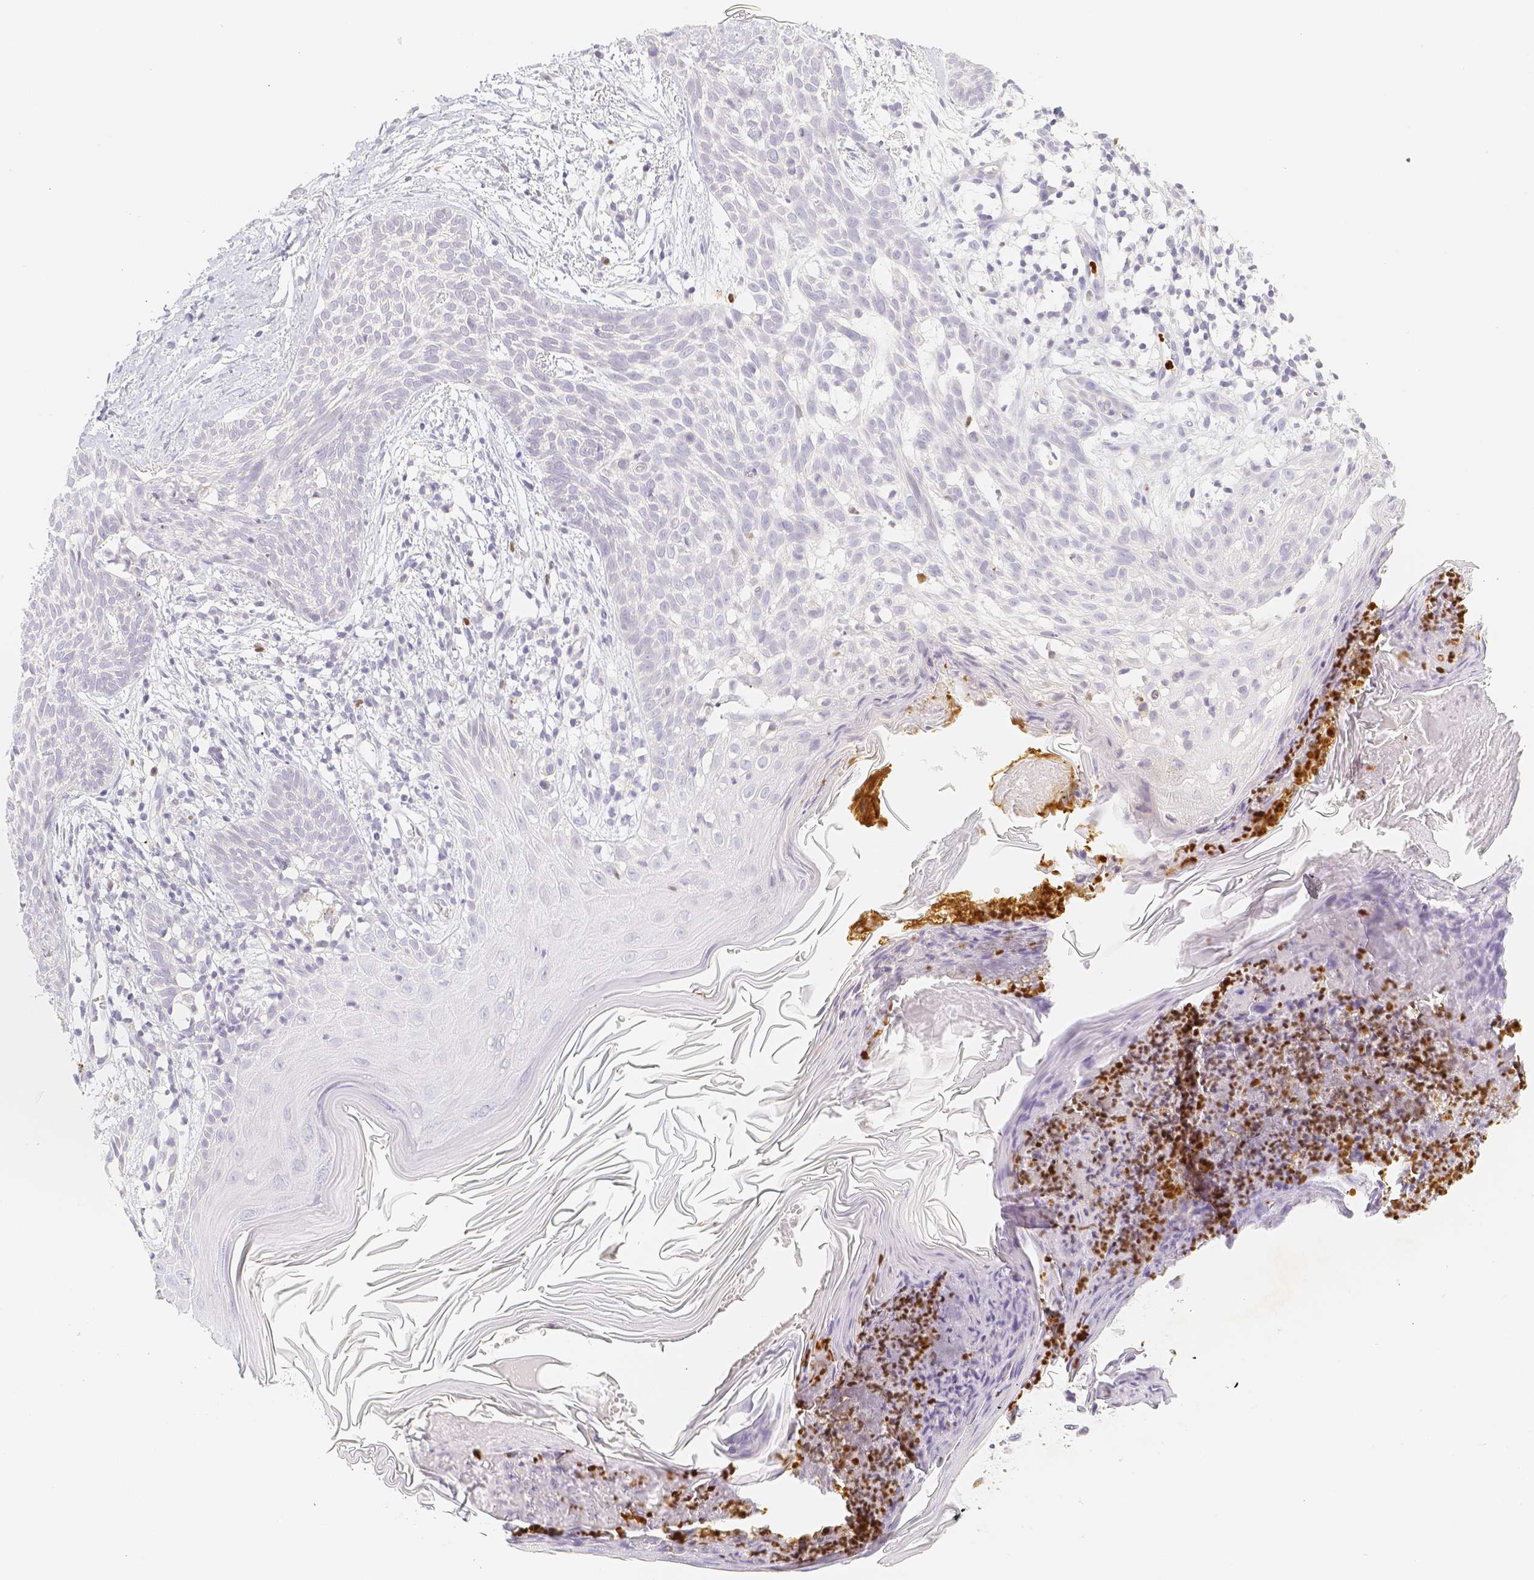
{"staining": {"intensity": "negative", "quantity": "none", "location": "none"}, "tissue": "skin cancer", "cell_type": "Tumor cells", "image_type": "cancer", "snomed": [{"axis": "morphology", "description": "Basal cell carcinoma"}, {"axis": "topography", "description": "Skin"}], "caption": "This photomicrograph is of skin basal cell carcinoma stained with IHC to label a protein in brown with the nuclei are counter-stained blue. There is no expression in tumor cells.", "gene": "PADI4", "patient": {"sex": "female", "age": 59}}